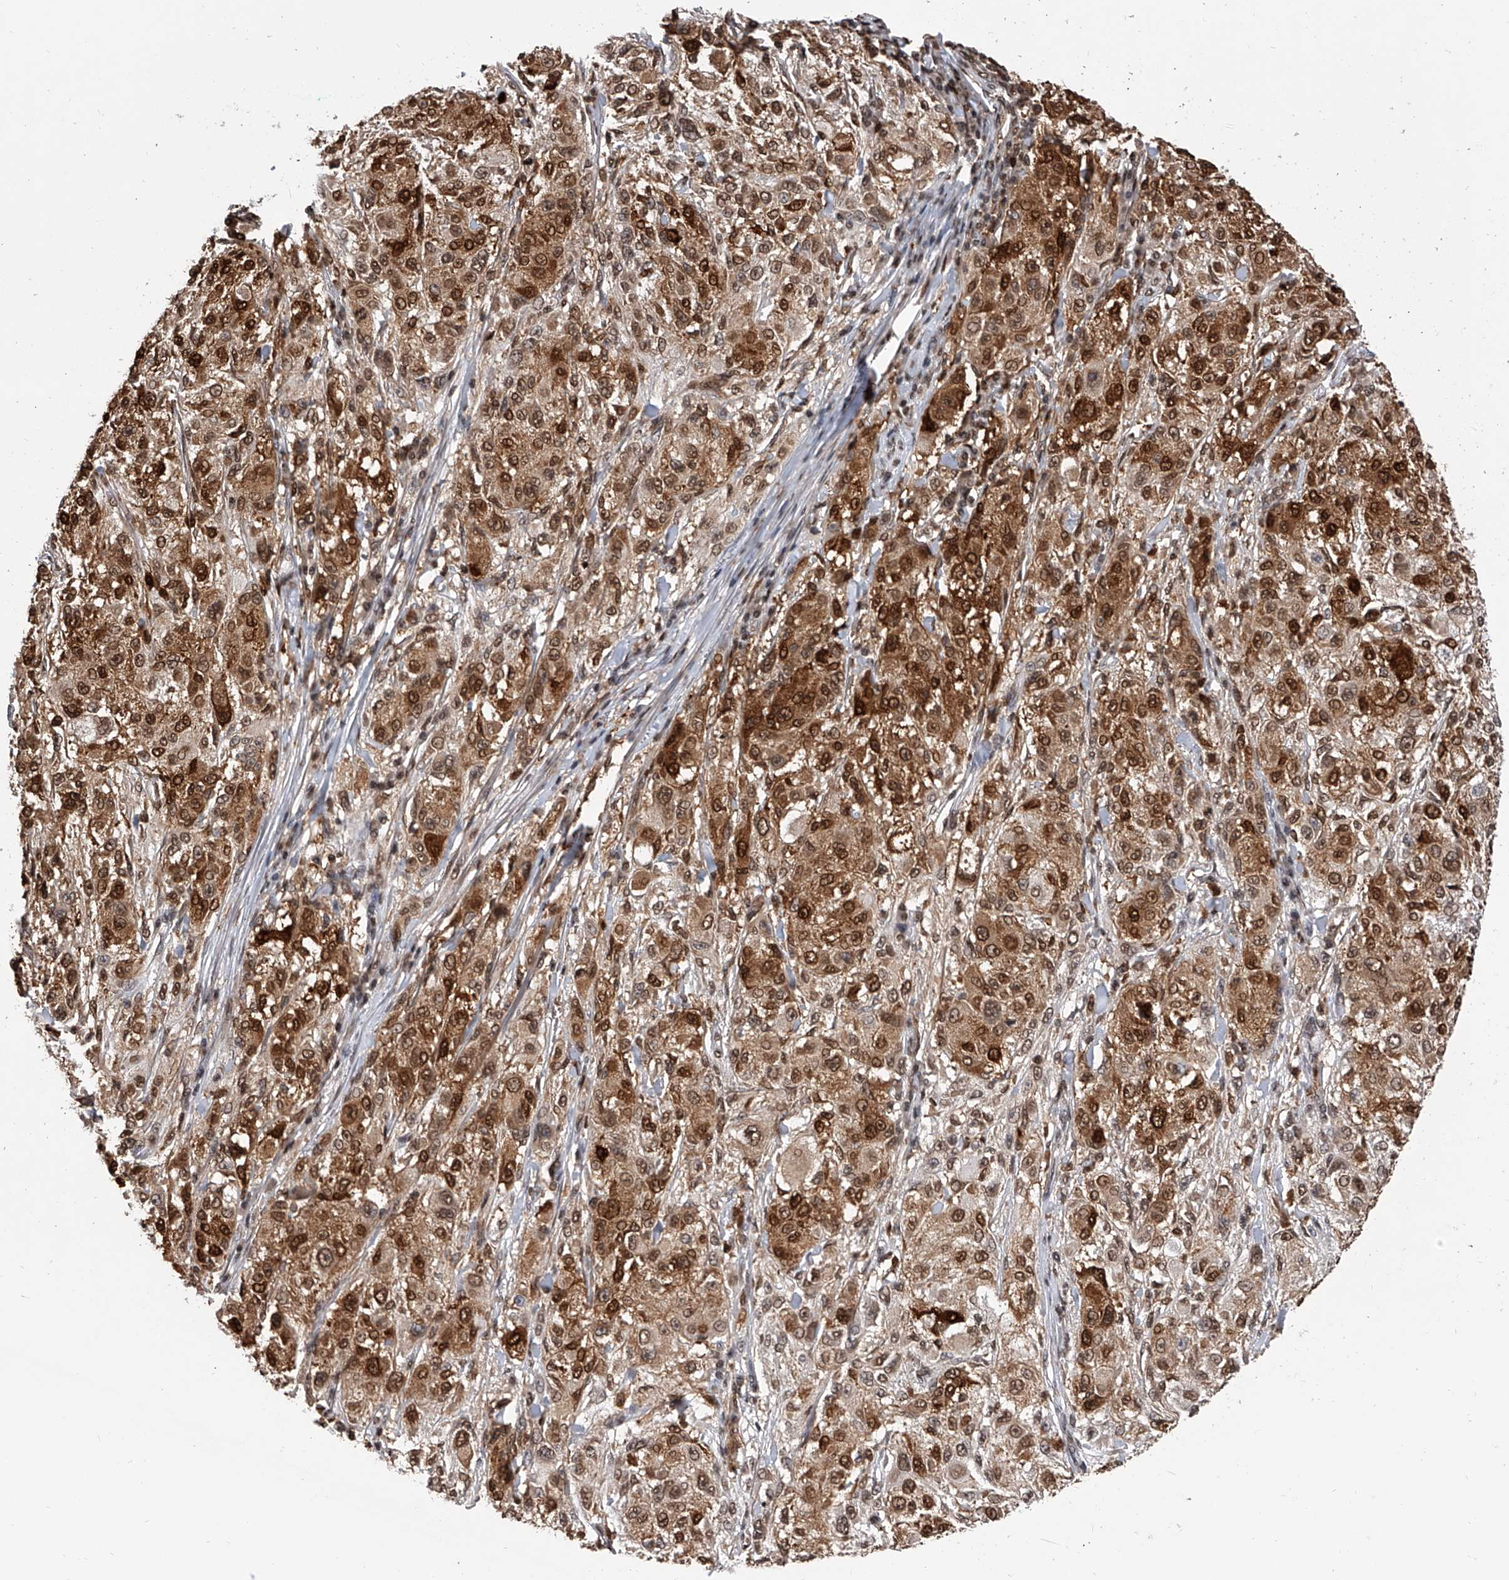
{"staining": {"intensity": "moderate", "quantity": ">75%", "location": "cytoplasmic/membranous,nuclear"}, "tissue": "melanoma", "cell_type": "Tumor cells", "image_type": "cancer", "snomed": [{"axis": "morphology", "description": "Necrosis, NOS"}, {"axis": "morphology", "description": "Malignant melanoma, NOS"}, {"axis": "topography", "description": "Skin"}], "caption": "Melanoma was stained to show a protein in brown. There is medium levels of moderate cytoplasmic/membranous and nuclear staining in approximately >75% of tumor cells.", "gene": "CFAP410", "patient": {"sex": "female", "age": 87}}